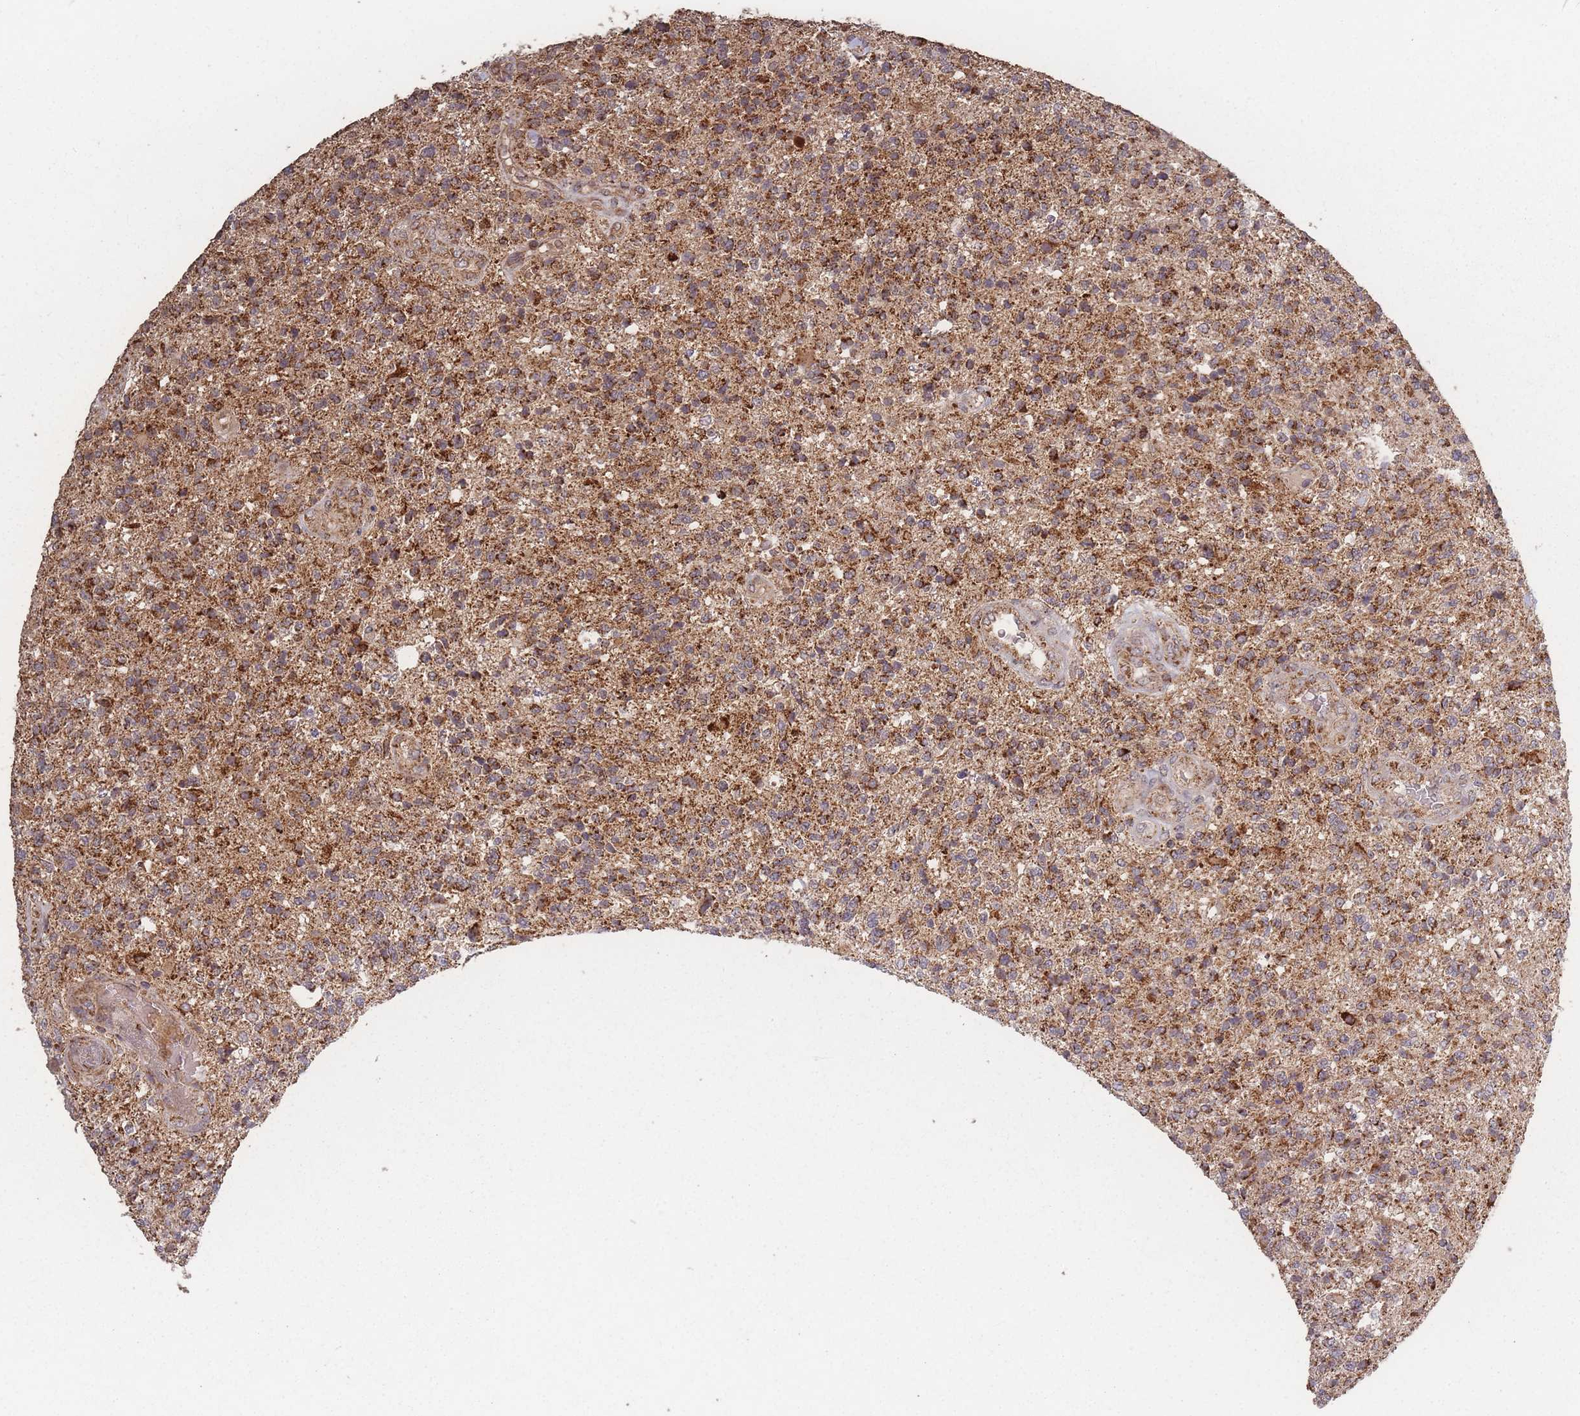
{"staining": {"intensity": "moderate", "quantity": ">75%", "location": "cytoplasmic/membranous"}, "tissue": "glioma", "cell_type": "Tumor cells", "image_type": "cancer", "snomed": [{"axis": "morphology", "description": "Glioma, malignant, High grade"}, {"axis": "topography", "description": "Brain"}], "caption": "High-grade glioma (malignant) was stained to show a protein in brown. There is medium levels of moderate cytoplasmic/membranous positivity in approximately >75% of tumor cells. The staining was performed using DAB (3,3'-diaminobenzidine), with brown indicating positive protein expression. Nuclei are stained blue with hematoxylin.", "gene": "LYRM7", "patient": {"sex": "male", "age": 56}}